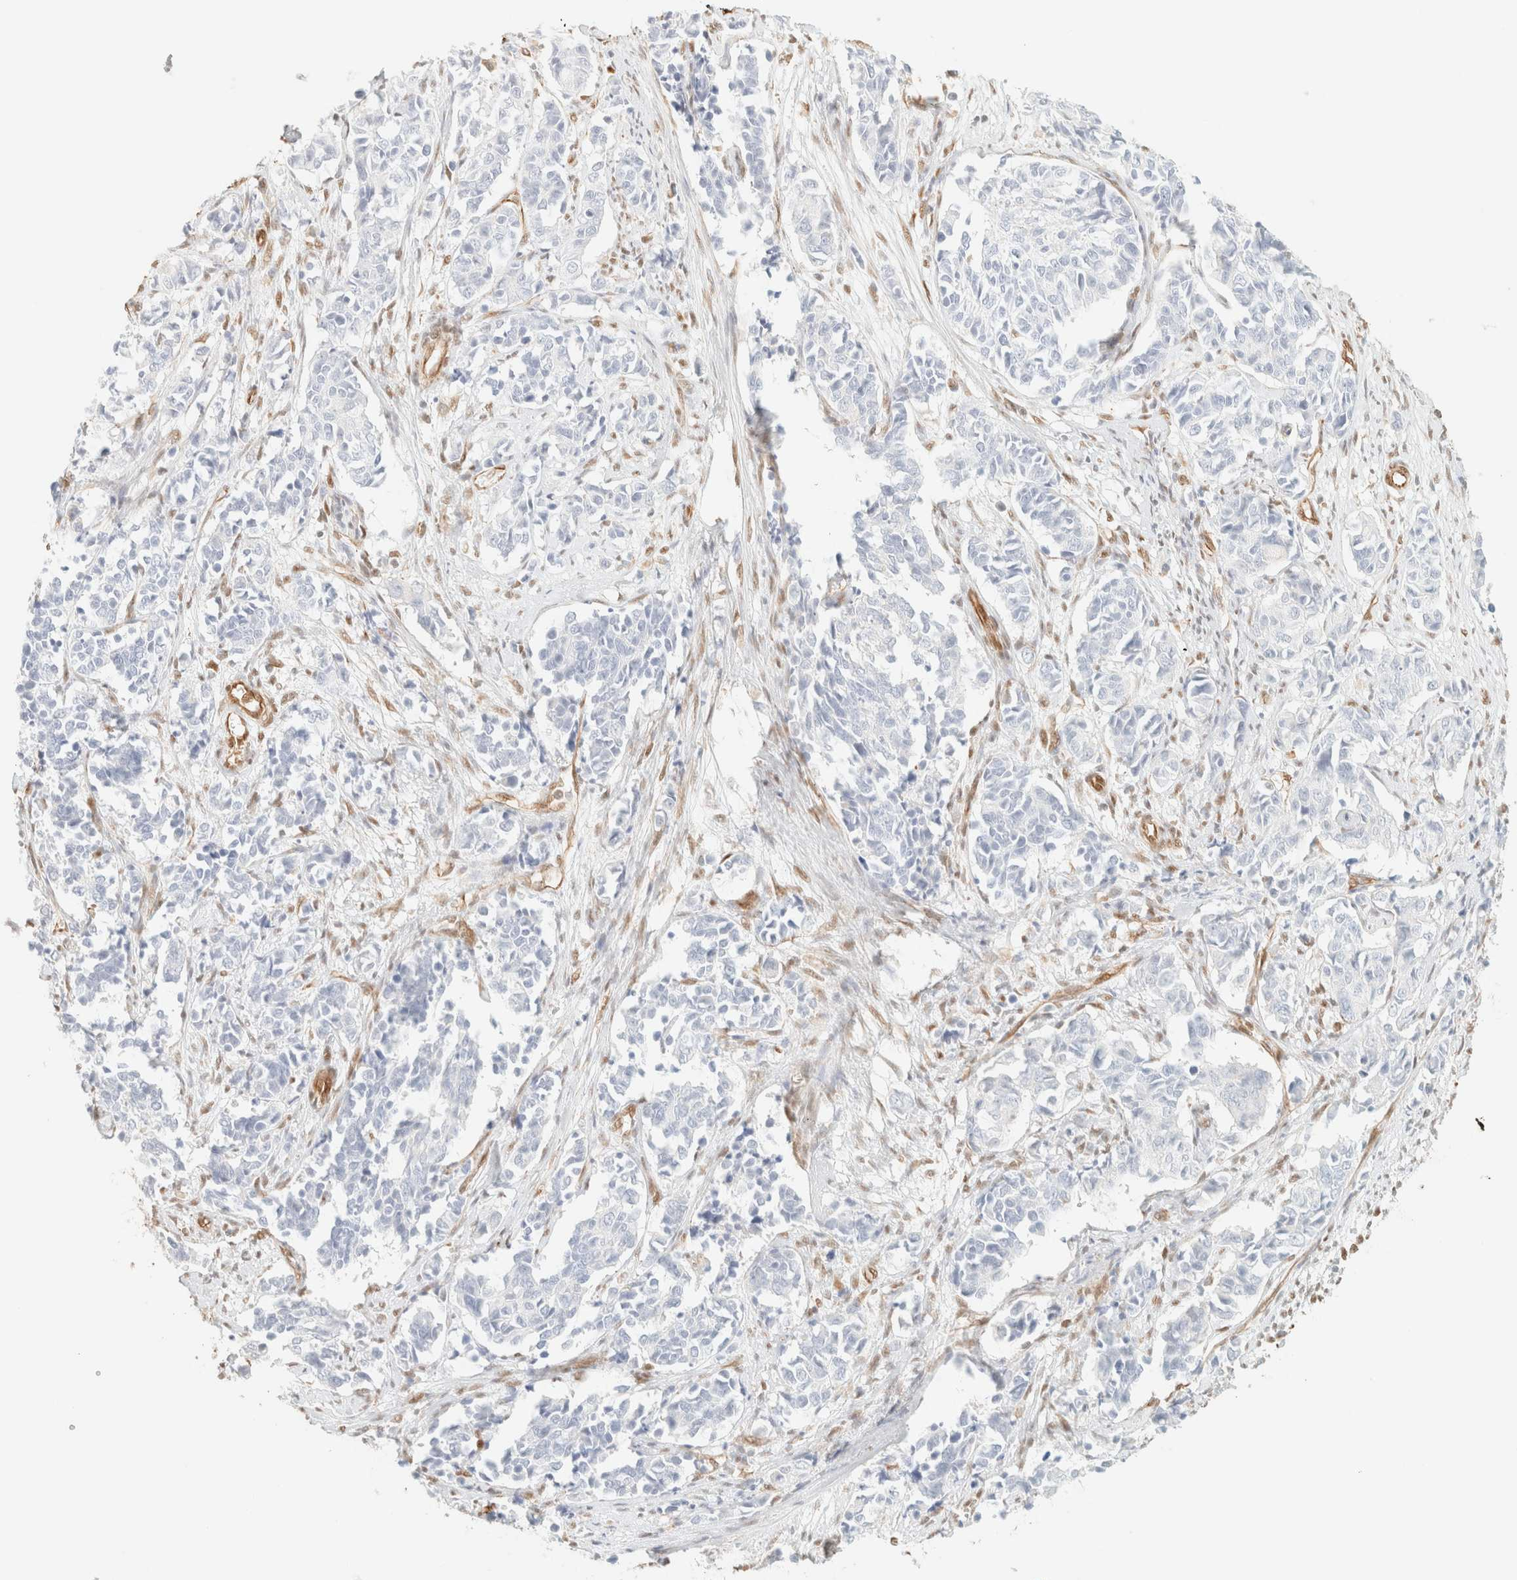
{"staining": {"intensity": "negative", "quantity": "none", "location": "none"}, "tissue": "cervical cancer", "cell_type": "Tumor cells", "image_type": "cancer", "snomed": [{"axis": "morphology", "description": "Normal tissue, NOS"}, {"axis": "morphology", "description": "Squamous cell carcinoma, NOS"}, {"axis": "topography", "description": "Cervix"}], "caption": "An image of human cervical cancer (squamous cell carcinoma) is negative for staining in tumor cells.", "gene": "ZSCAN18", "patient": {"sex": "female", "age": 35}}